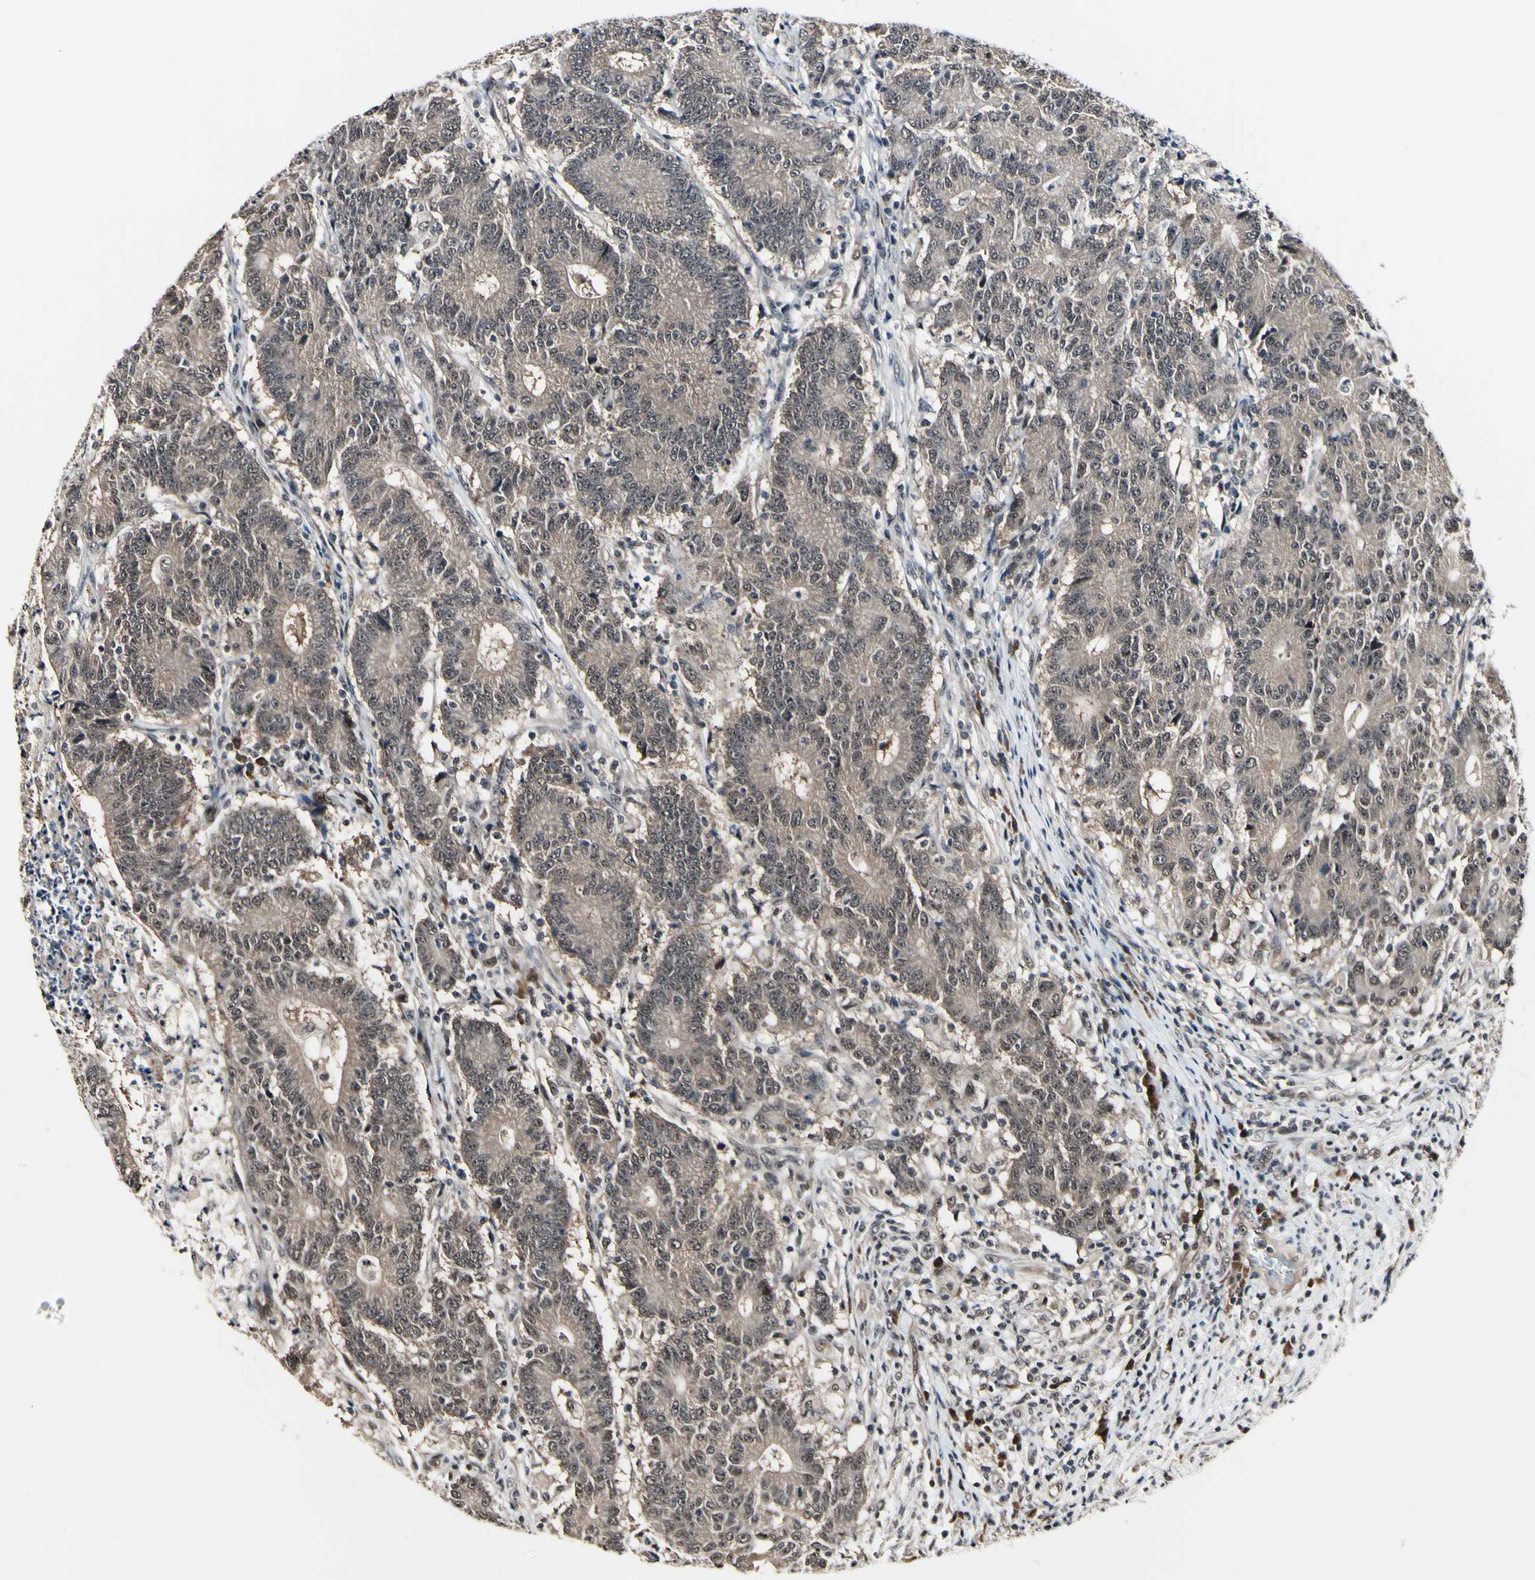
{"staining": {"intensity": "weak", "quantity": ">75%", "location": "cytoplasmic/membranous,nuclear"}, "tissue": "colorectal cancer", "cell_type": "Tumor cells", "image_type": "cancer", "snomed": [{"axis": "morphology", "description": "Normal tissue, NOS"}, {"axis": "morphology", "description": "Adenocarcinoma, NOS"}, {"axis": "topography", "description": "Colon"}], "caption": "IHC (DAB) staining of colorectal adenocarcinoma displays weak cytoplasmic/membranous and nuclear protein staining in approximately >75% of tumor cells.", "gene": "PSMD10", "patient": {"sex": "female", "age": 75}}